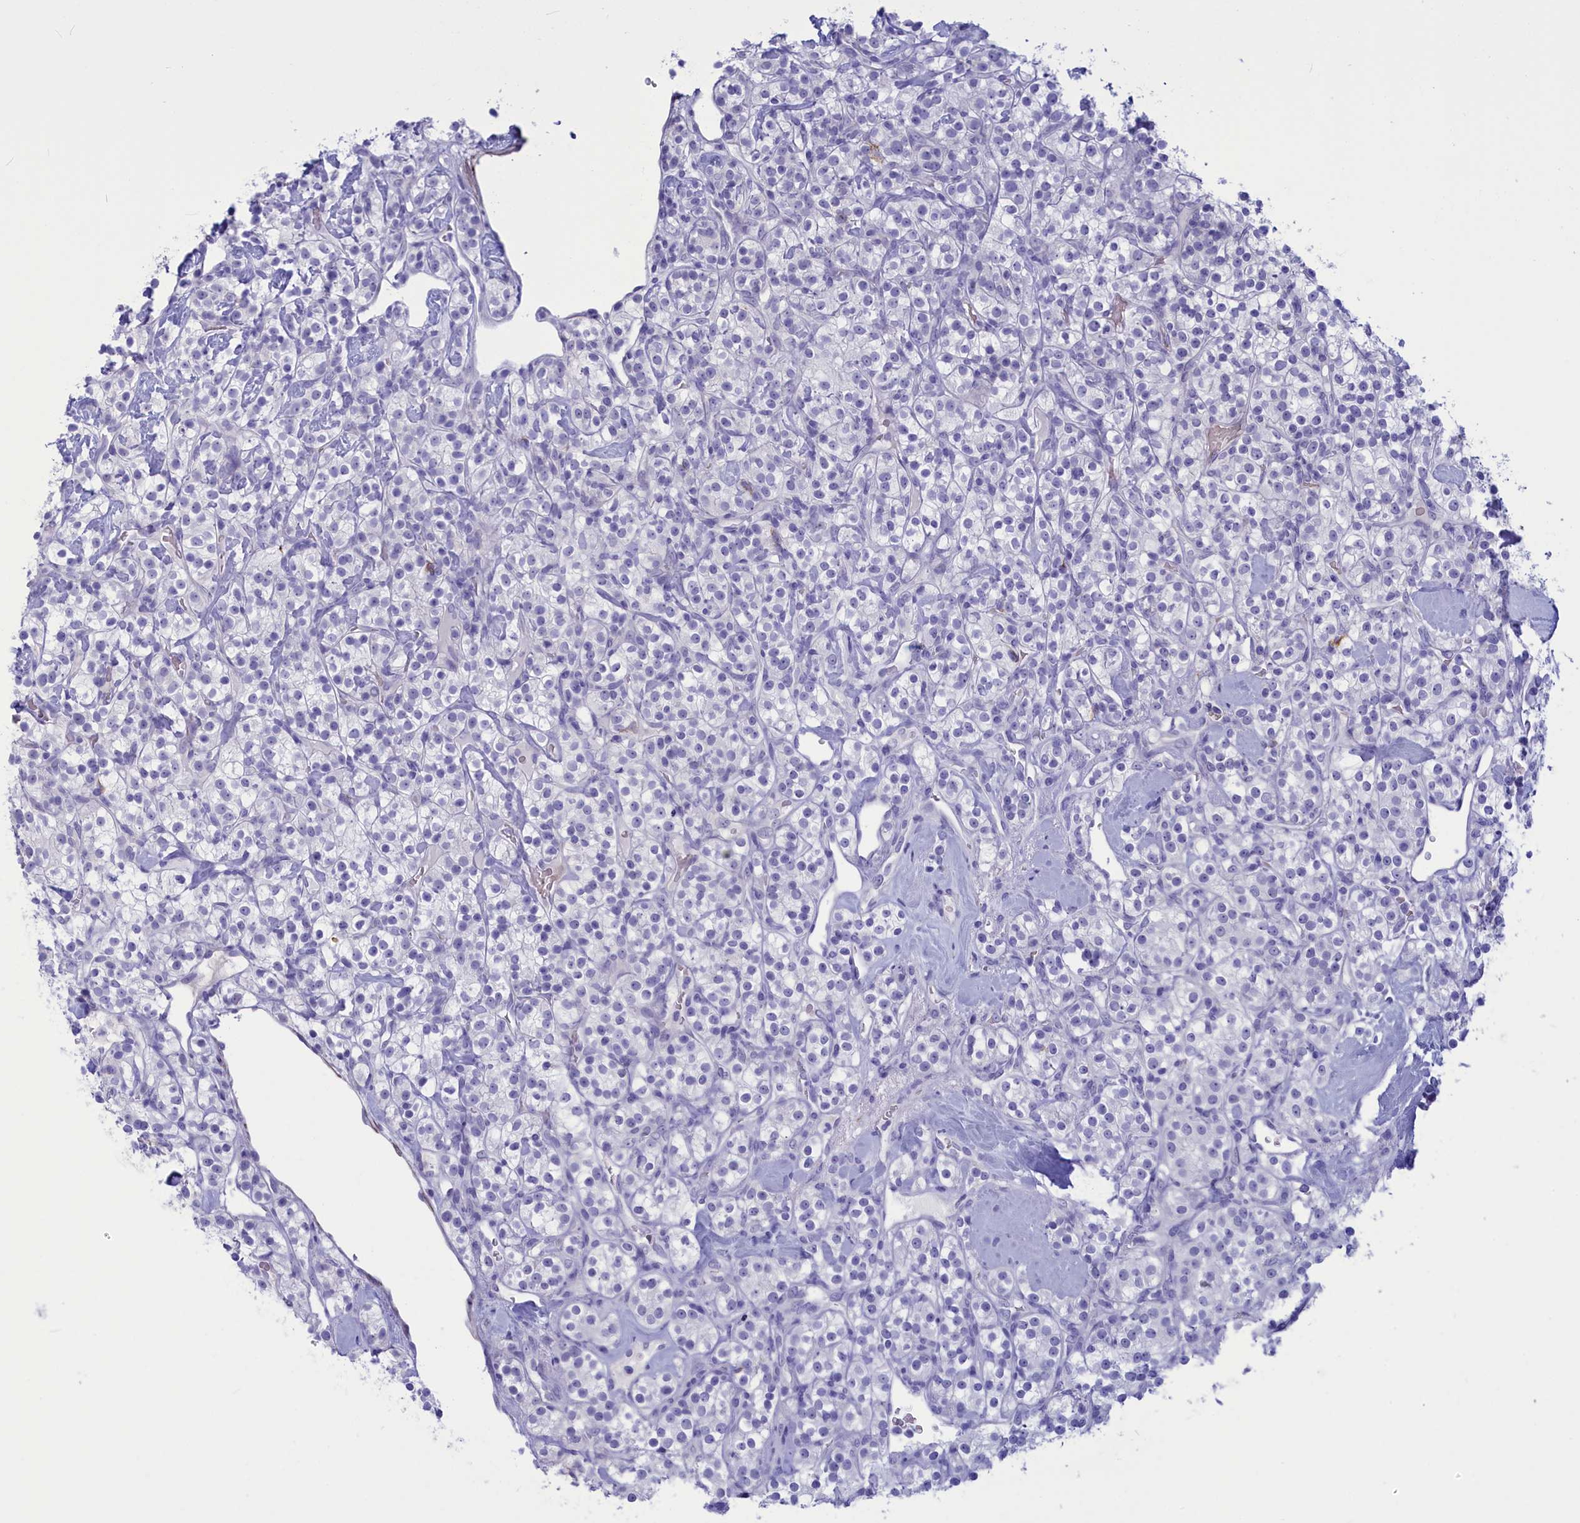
{"staining": {"intensity": "negative", "quantity": "none", "location": "none"}, "tissue": "renal cancer", "cell_type": "Tumor cells", "image_type": "cancer", "snomed": [{"axis": "morphology", "description": "Adenocarcinoma, NOS"}, {"axis": "topography", "description": "Kidney"}], "caption": "High magnification brightfield microscopy of renal cancer (adenocarcinoma) stained with DAB (brown) and counterstained with hematoxylin (blue): tumor cells show no significant staining.", "gene": "GAPDHS", "patient": {"sex": "male", "age": 77}}